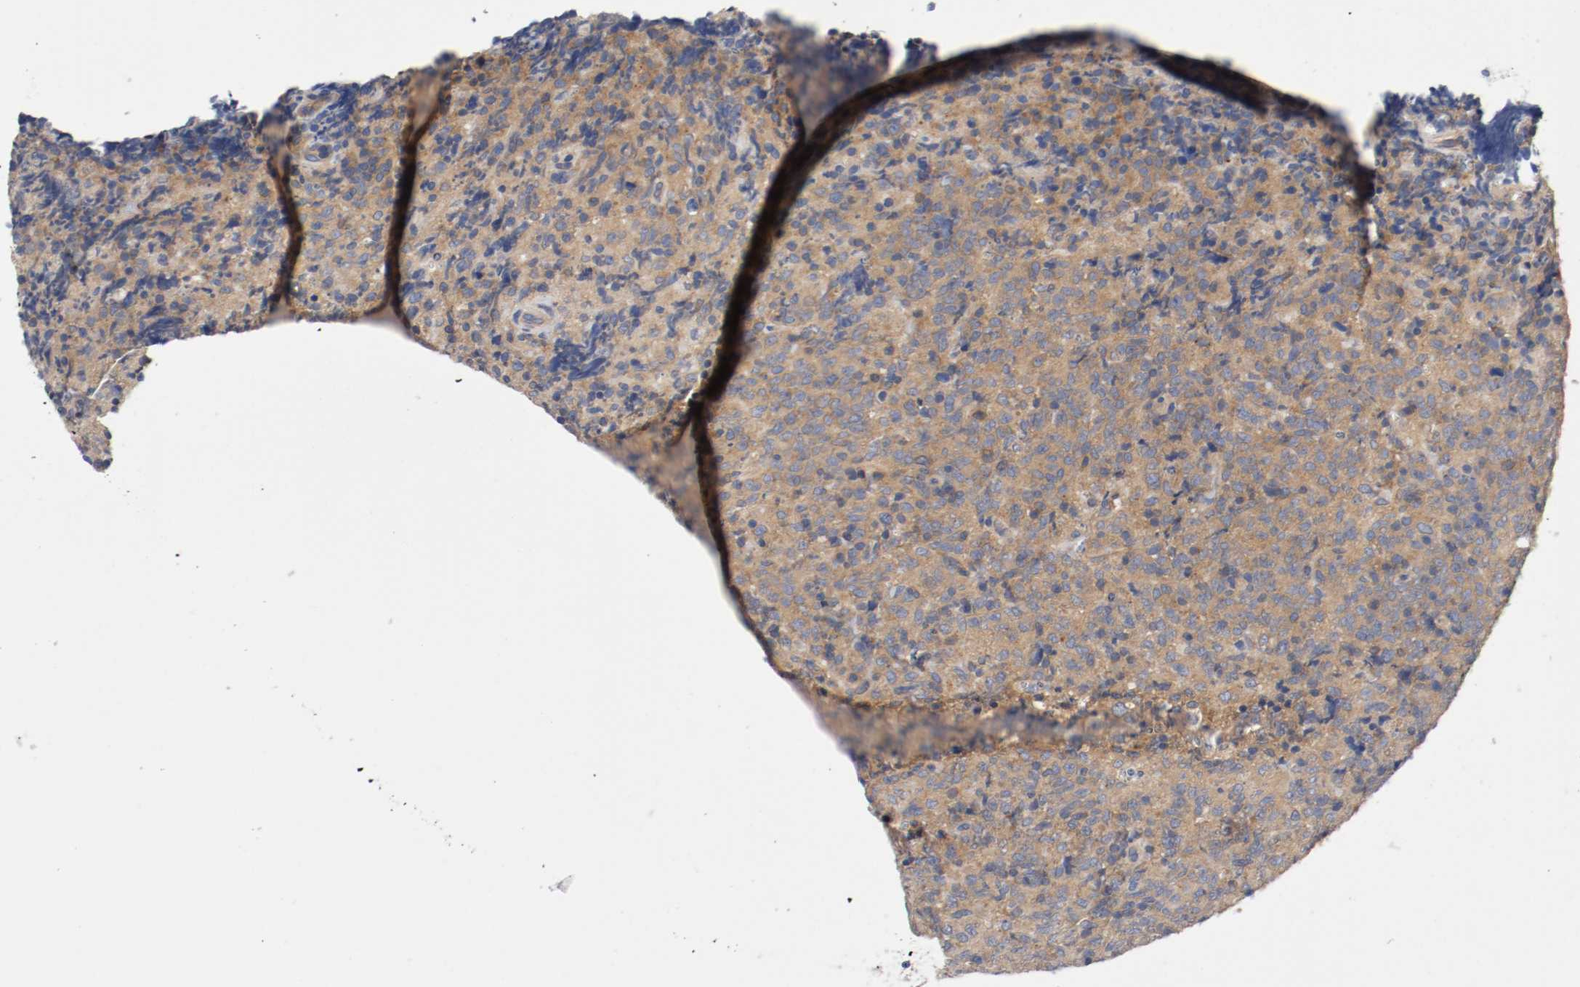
{"staining": {"intensity": "strong", "quantity": ">75%", "location": "cytoplasmic/membranous"}, "tissue": "lymphoma", "cell_type": "Tumor cells", "image_type": "cancer", "snomed": [{"axis": "morphology", "description": "Malignant lymphoma, non-Hodgkin's type, High grade"}, {"axis": "topography", "description": "Tonsil"}], "caption": "IHC of malignant lymphoma, non-Hodgkin's type (high-grade) shows high levels of strong cytoplasmic/membranous expression in approximately >75% of tumor cells.", "gene": "HGS", "patient": {"sex": "female", "age": 36}}